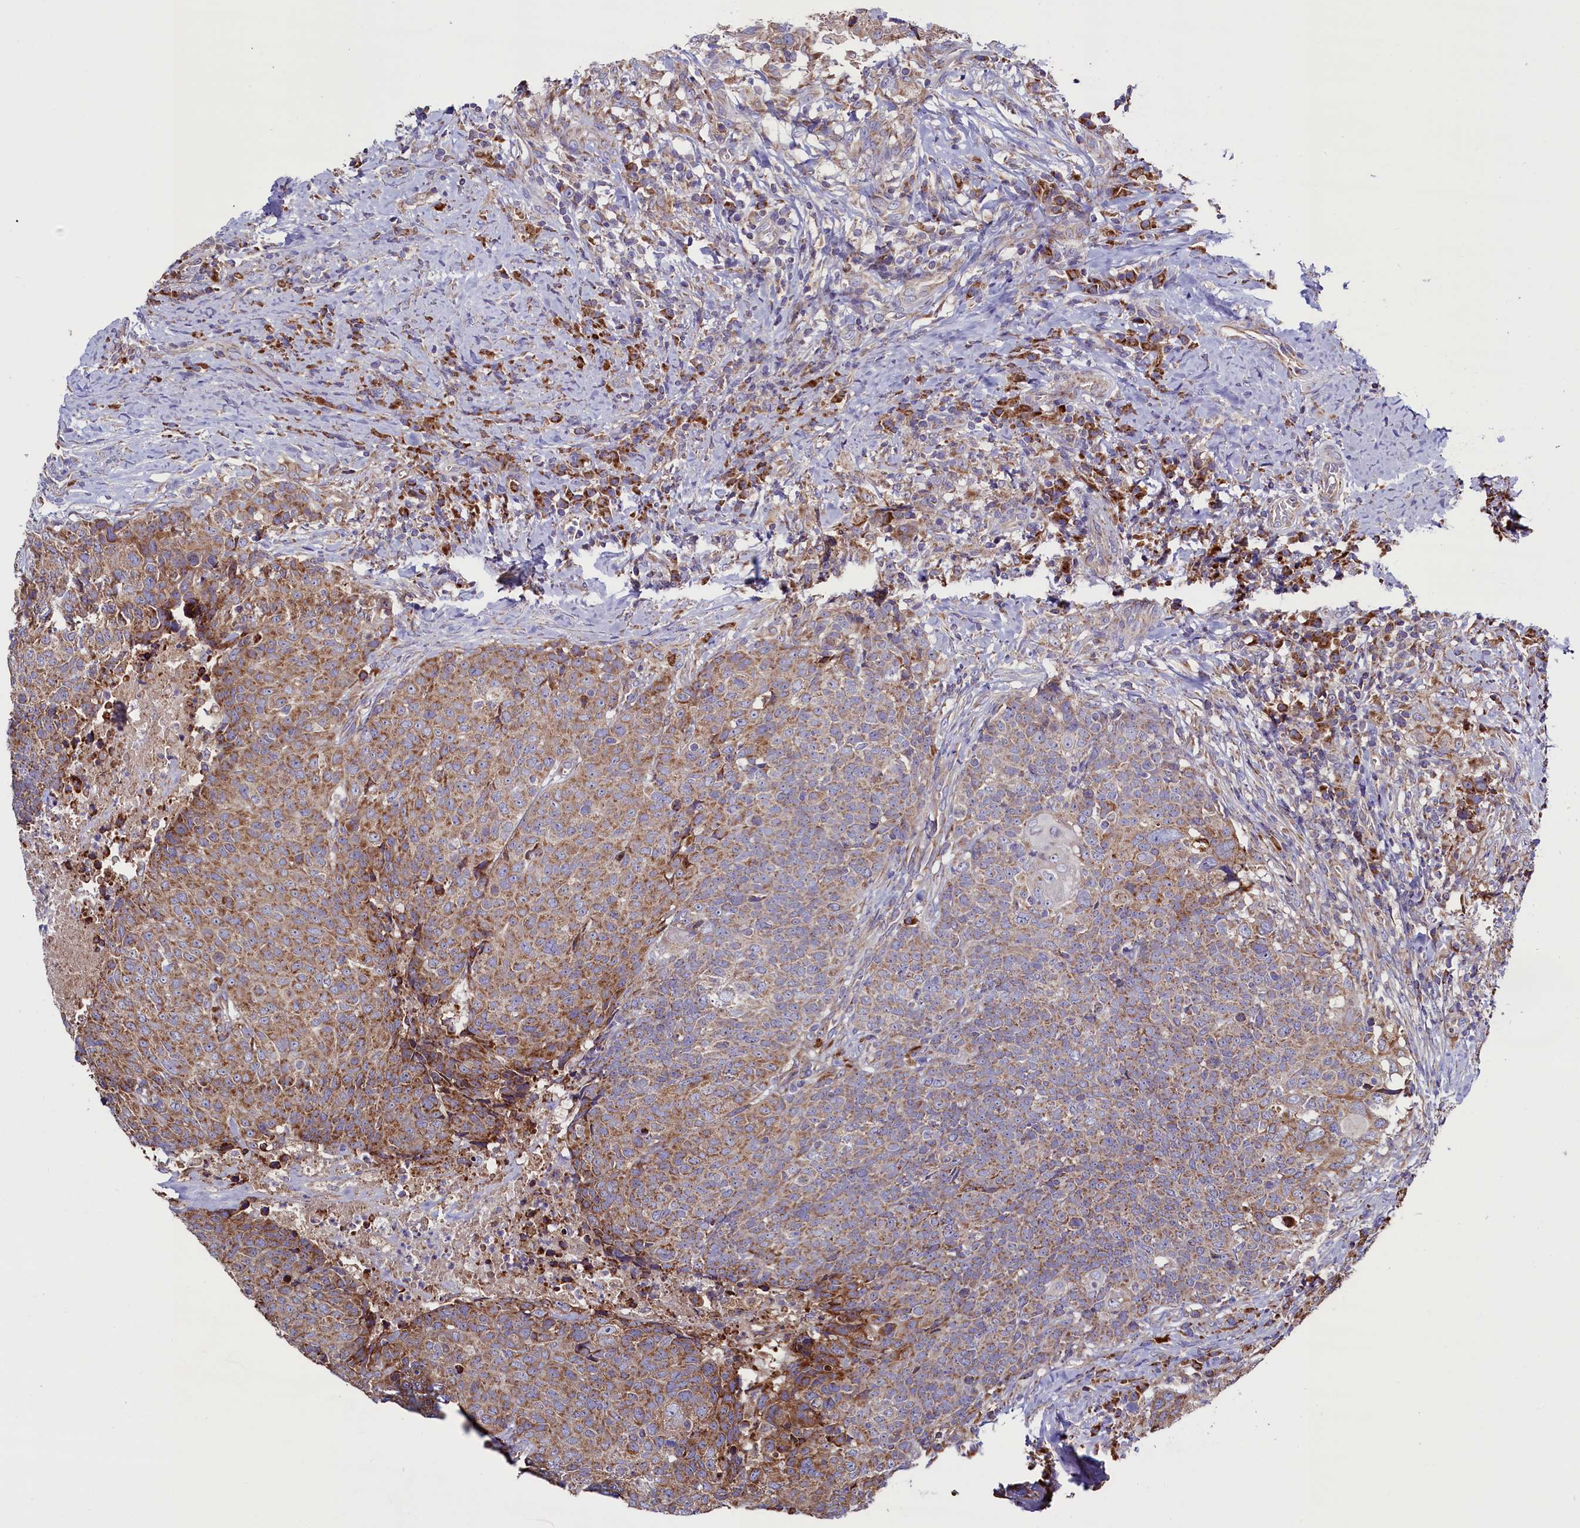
{"staining": {"intensity": "moderate", "quantity": ">75%", "location": "cytoplasmic/membranous"}, "tissue": "head and neck cancer", "cell_type": "Tumor cells", "image_type": "cancer", "snomed": [{"axis": "morphology", "description": "Squamous cell carcinoma, NOS"}, {"axis": "topography", "description": "Head-Neck"}], "caption": "Head and neck cancer (squamous cell carcinoma) stained with immunohistochemistry (IHC) demonstrates moderate cytoplasmic/membranous staining in approximately >75% of tumor cells.", "gene": "ZSWIM1", "patient": {"sex": "male", "age": 66}}